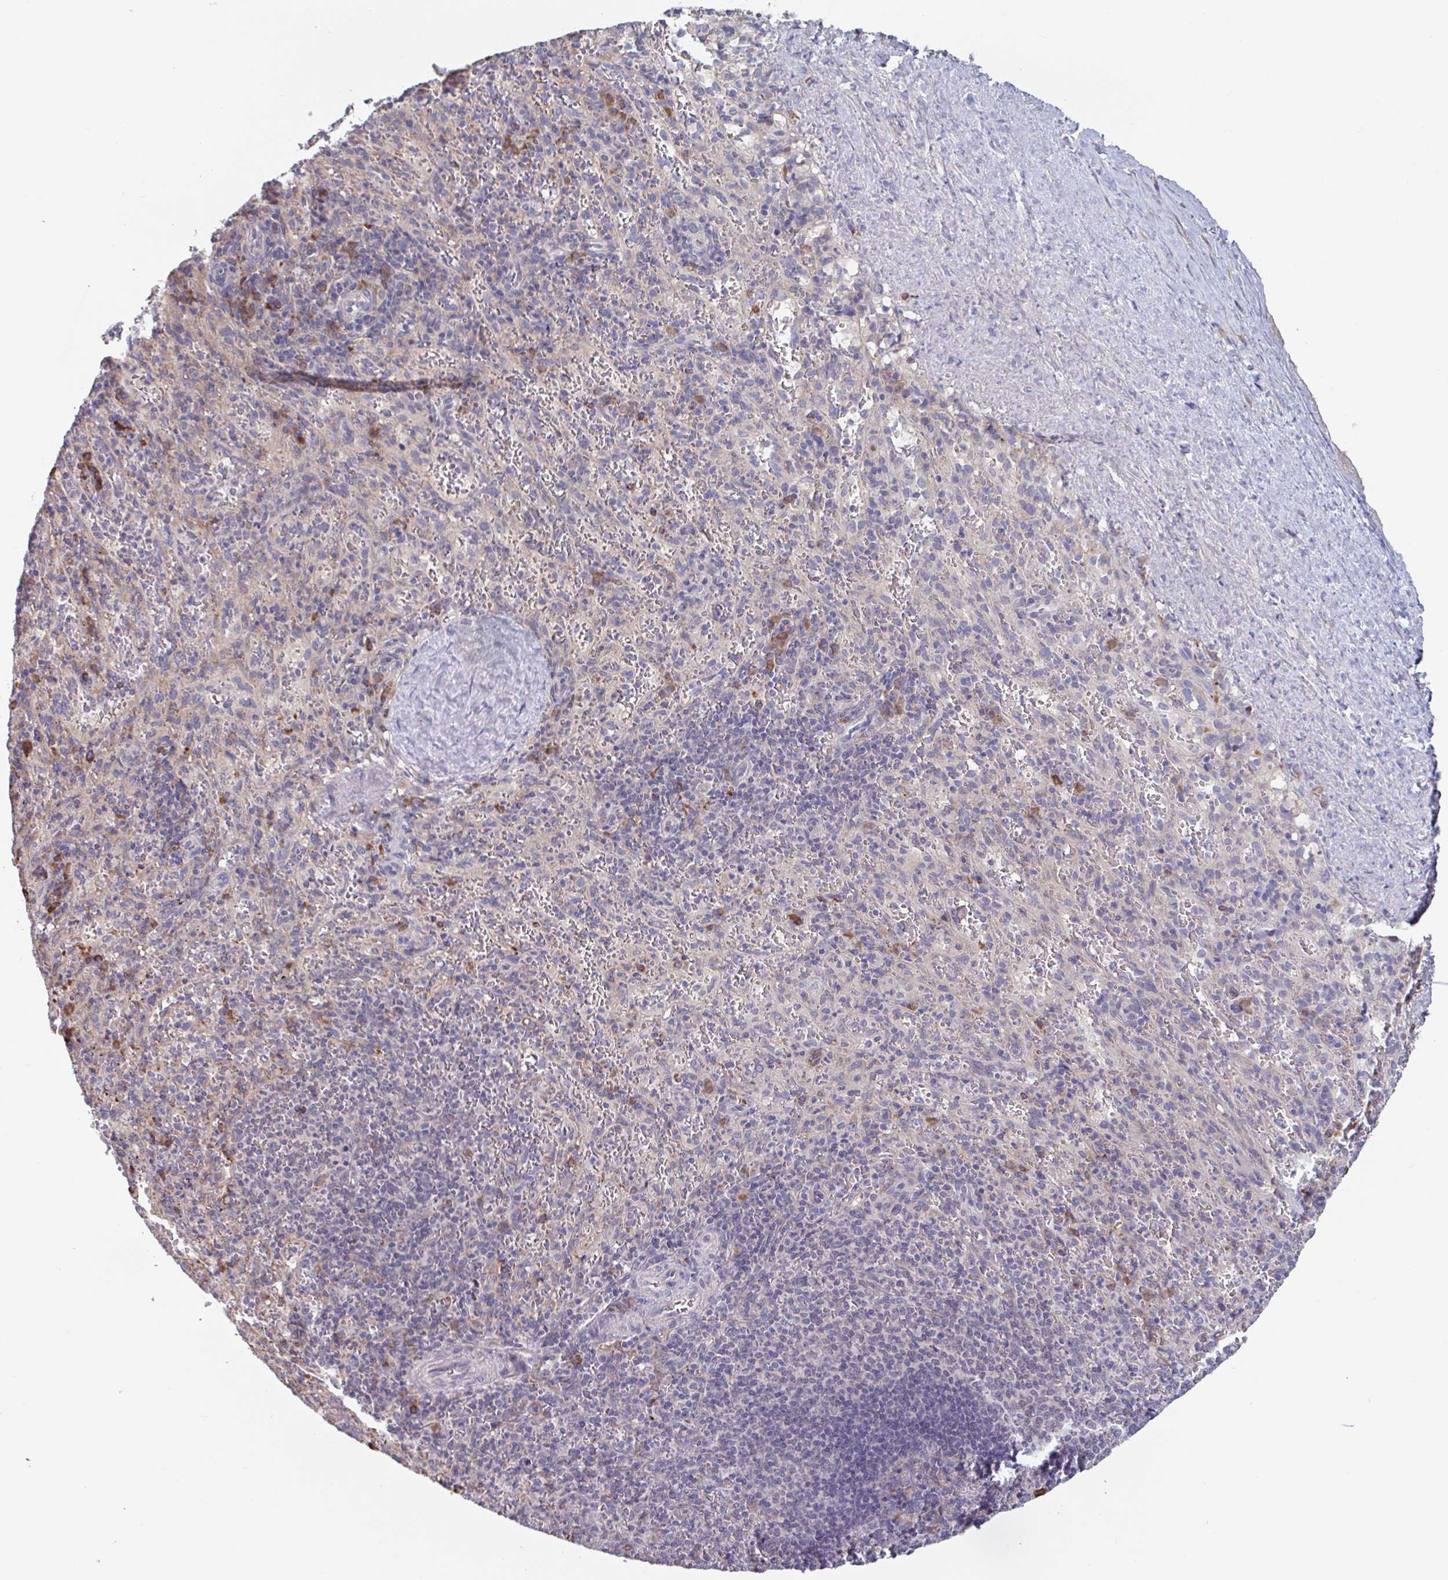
{"staining": {"intensity": "moderate", "quantity": "<25%", "location": "cytoplasmic/membranous"}, "tissue": "spleen", "cell_type": "Cells in red pulp", "image_type": "normal", "snomed": [{"axis": "morphology", "description": "Normal tissue, NOS"}, {"axis": "topography", "description": "Spleen"}], "caption": "Immunohistochemistry (IHC) photomicrograph of unremarkable spleen stained for a protein (brown), which exhibits low levels of moderate cytoplasmic/membranous staining in about <25% of cells in red pulp.", "gene": "CD1E", "patient": {"sex": "male", "age": 57}}